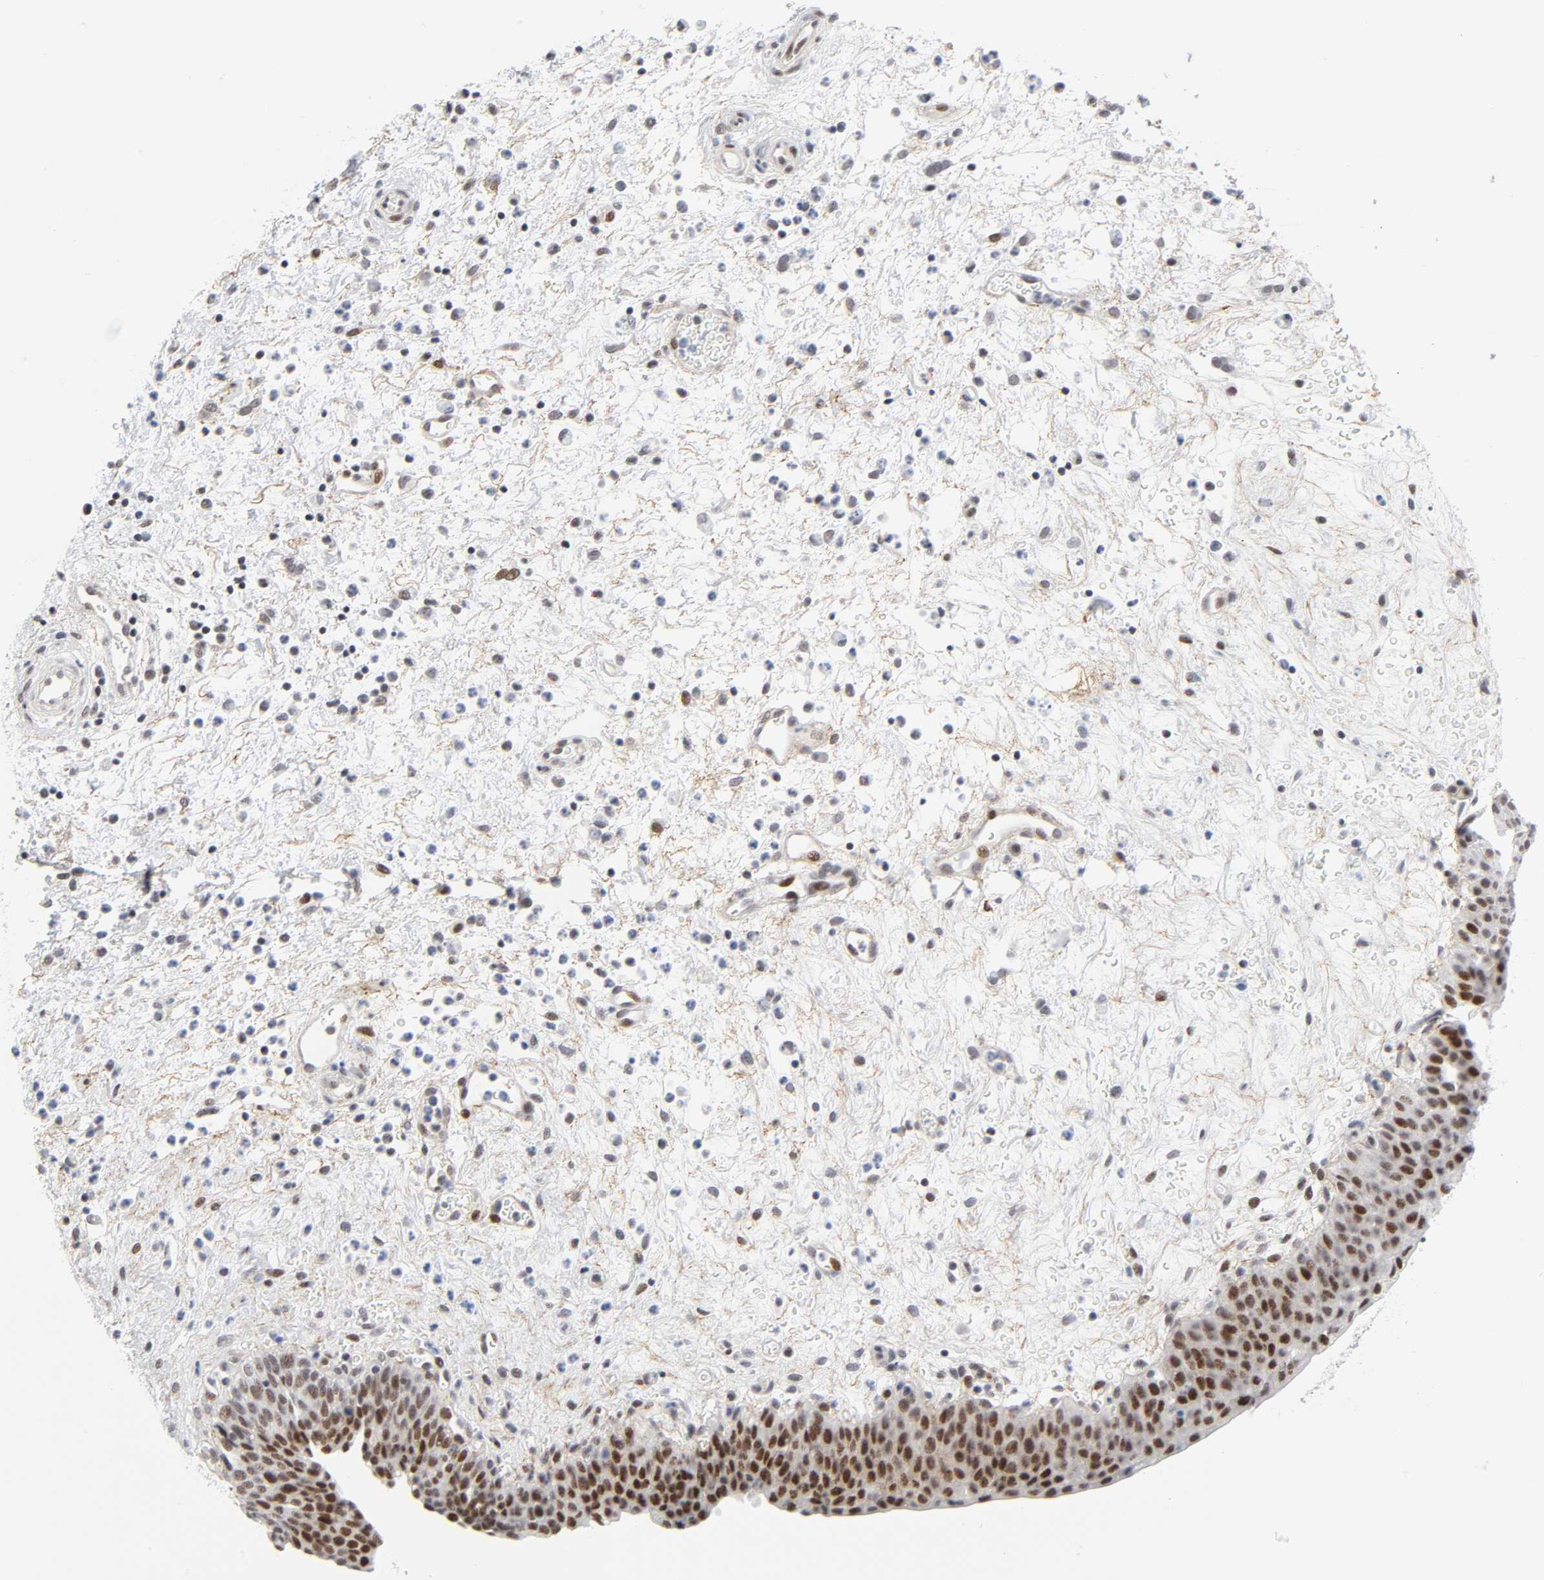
{"staining": {"intensity": "moderate", "quantity": ">75%", "location": "nuclear"}, "tissue": "urinary bladder", "cell_type": "Urothelial cells", "image_type": "normal", "snomed": [{"axis": "morphology", "description": "Normal tissue, NOS"}, {"axis": "morphology", "description": "Dysplasia, NOS"}, {"axis": "topography", "description": "Urinary bladder"}], "caption": "Approximately >75% of urothelial cells in normal human urinary bladder reveal moderate nuclear protein staining as visualized by brown immunohistochemical staining.", "gene": "DIDO1", "patient": {"sex": "male", "age": 35}}